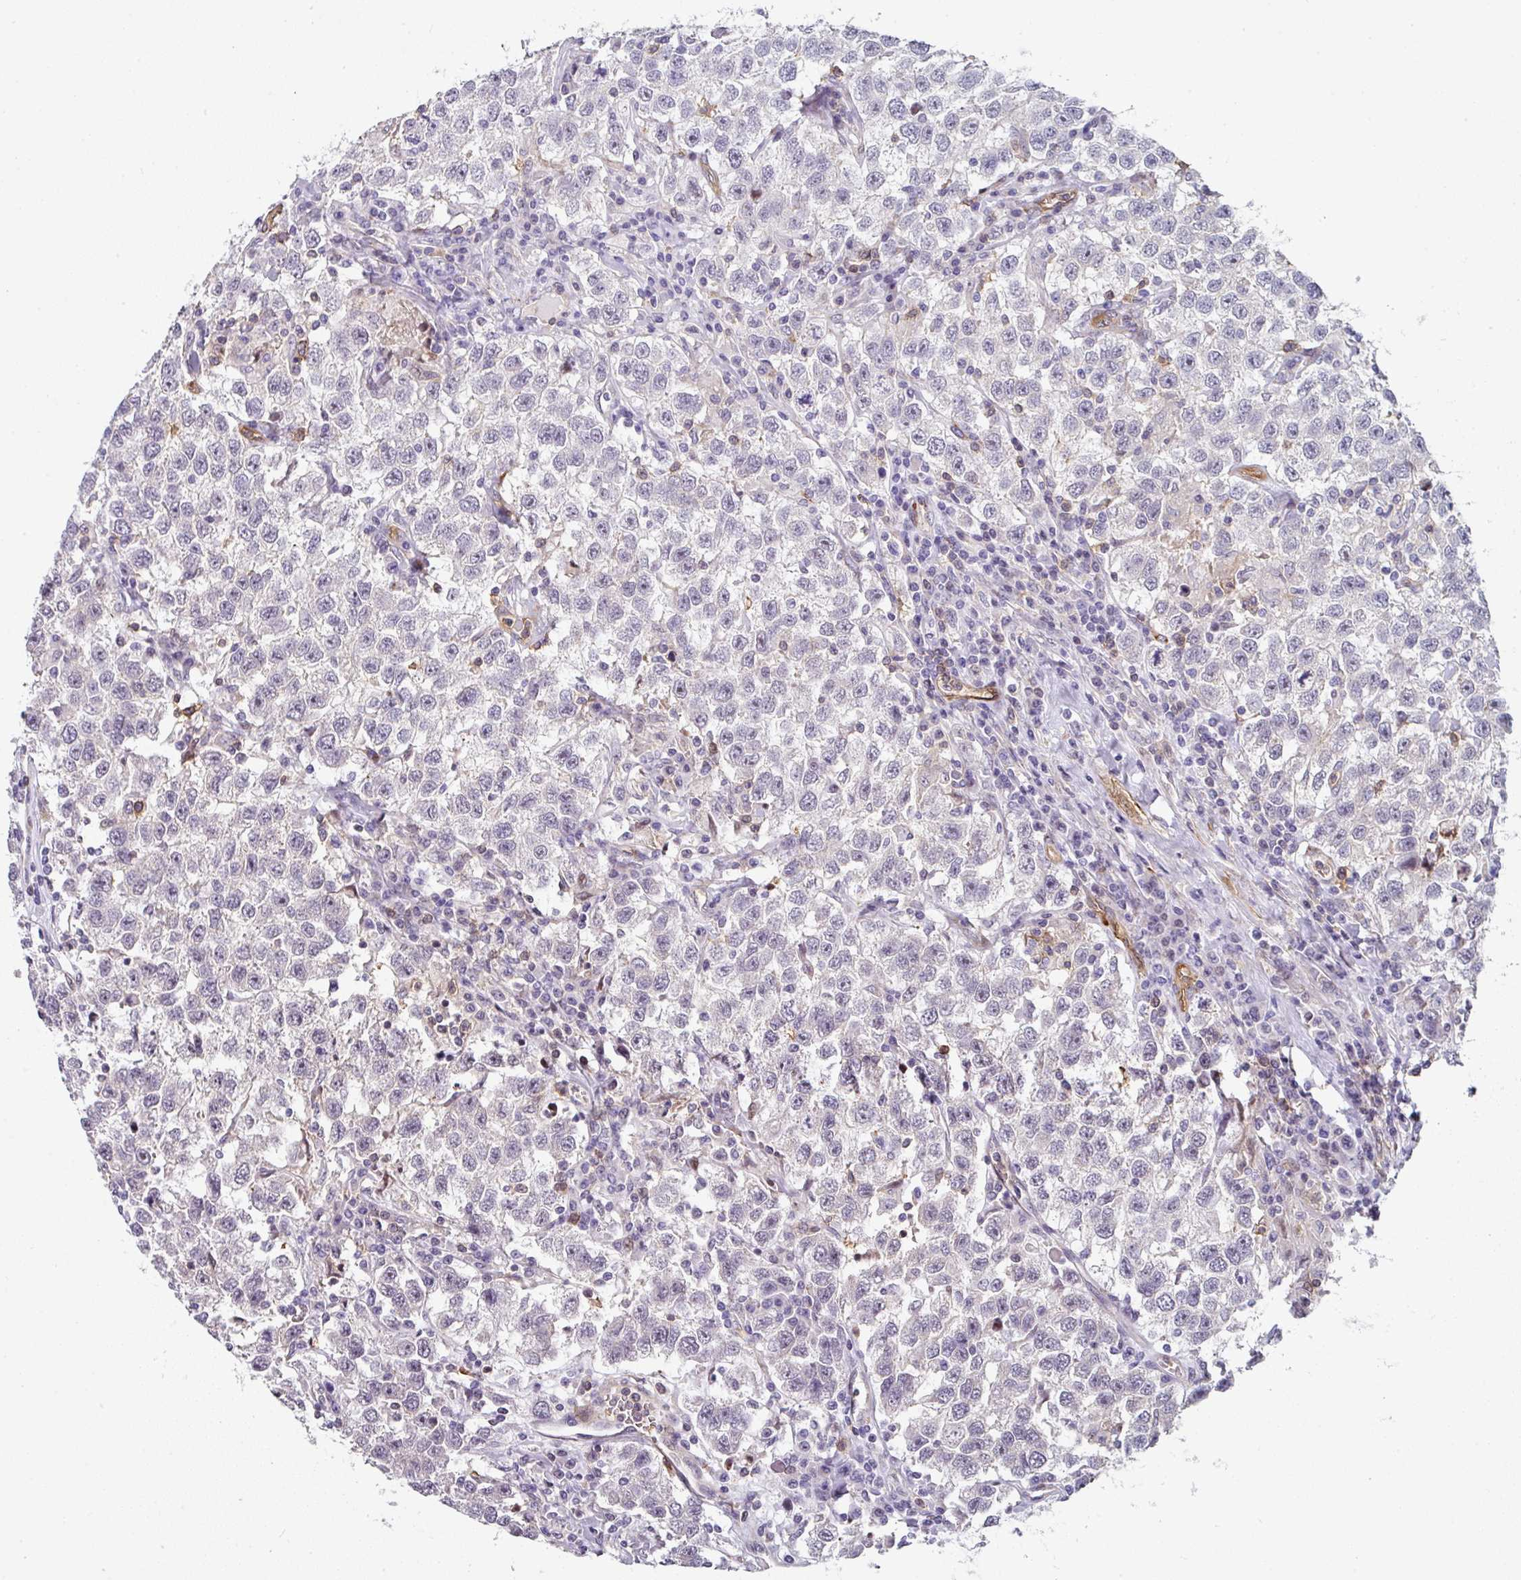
{"staining": {"intensity": "negative", "quantity": "none", "location": "none"}, "tissue": "testis cancer", "cell_type": "Tumor cells", "image_type": "cancer", "snomed": [{"axis": "morphology", "description": "Seminoma, NOS"}, {"axis": "topography", "description": "Testis"}], "caption": "Tumor cells show no significant staining in testis cancer.", "gene": "BEND5", "patient": {"sex": "male", "age": 41}}